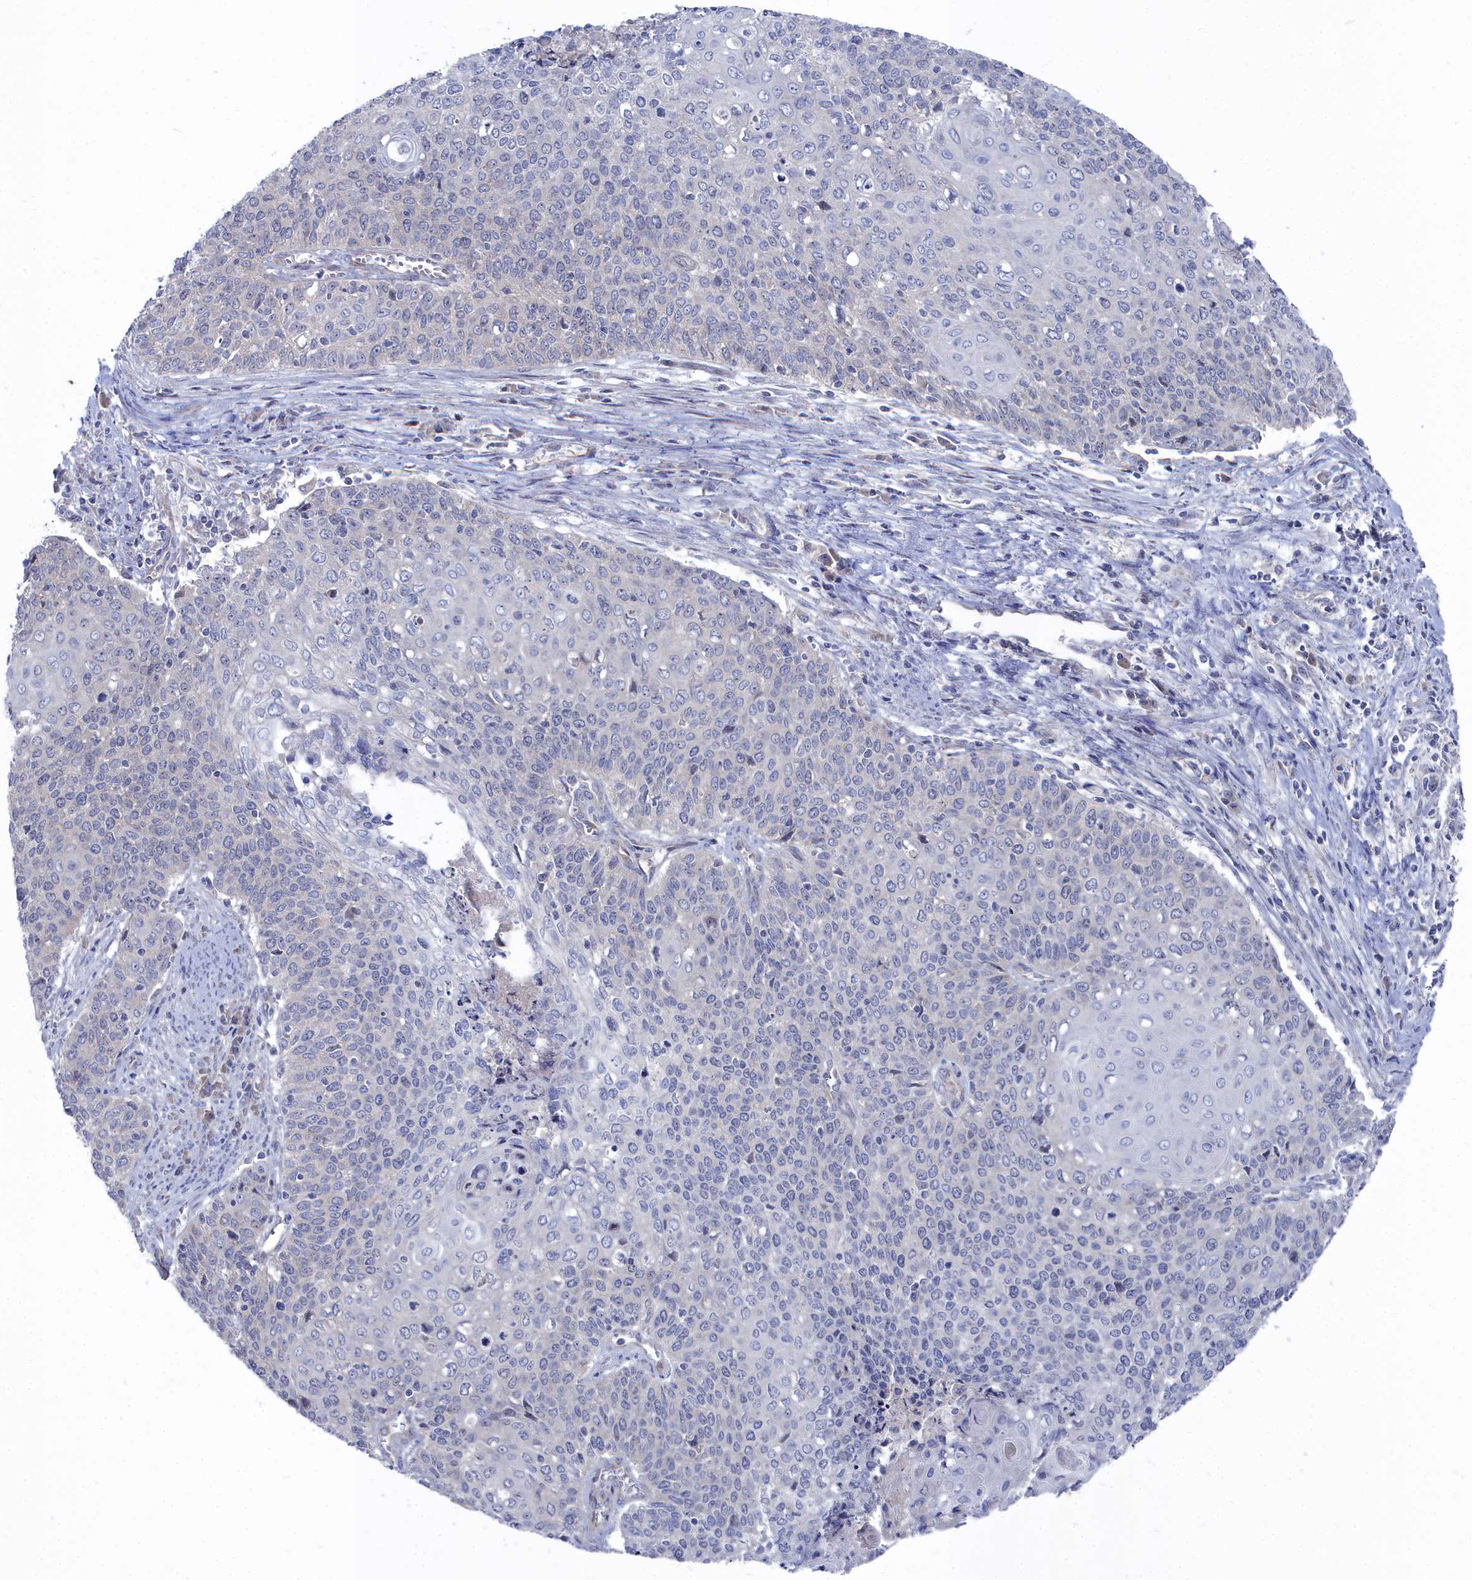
{"staining": {"intensity": "negative", "quantity": "none", "location": "none"}, "tissue": "cervical cancer", "cell_type": "Tumor cells", "image_type": "cancer", "snomed": [{"axis": "morphology", "description": "Squamous cell carcinoma, NOS"}, {"axis": "topography", "description": "Cervix"}], "caption": "The photomicrograph exhibits no staining of tumor cells in cervical cancer. (Immunohistochemistry, brightfield microscopy, high magnification).", "gene": "CCDC149", "patient": {"sex": "female", "age": 39}}